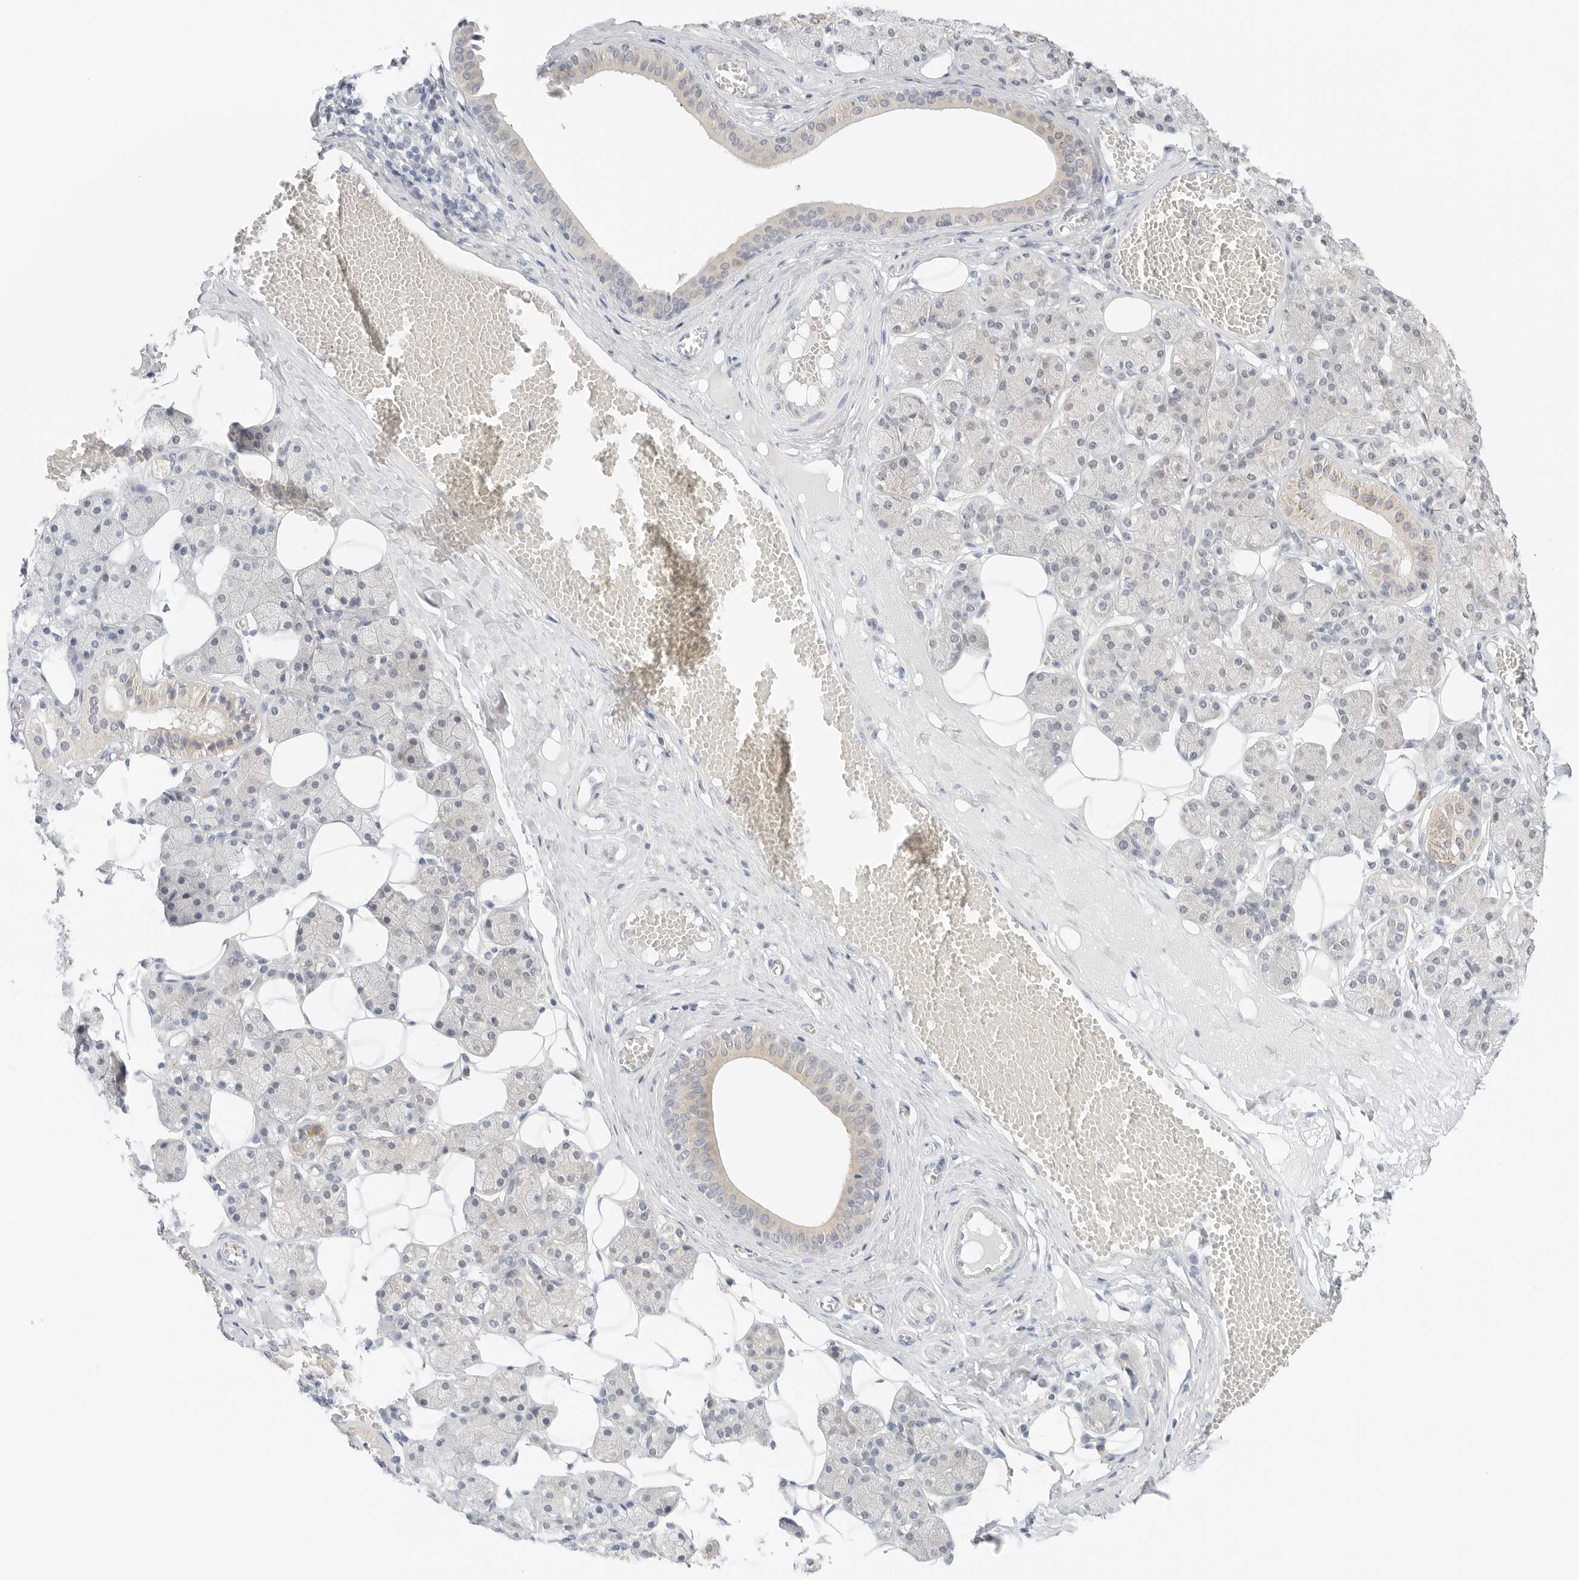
{"staining": {"intensity": "negative", "quantity": "none", "location": "none"}, "tissue": "salivary gland", "cell_type": "Glandular cells", "image_type": "normal", "snomed": [{"axis": "morphology", "description": "Normal tissue, NOS"}, {"axis": "topography", "description": "Salivary gland"}], "caption": "The micrograph exhibits no staining of glandular cells in normal salivary gland. (Immunohistochemistry, brightfield microscopy, high magnification).", "gene": "IQCC", "patient": {"sex": "female", "age": 33}}